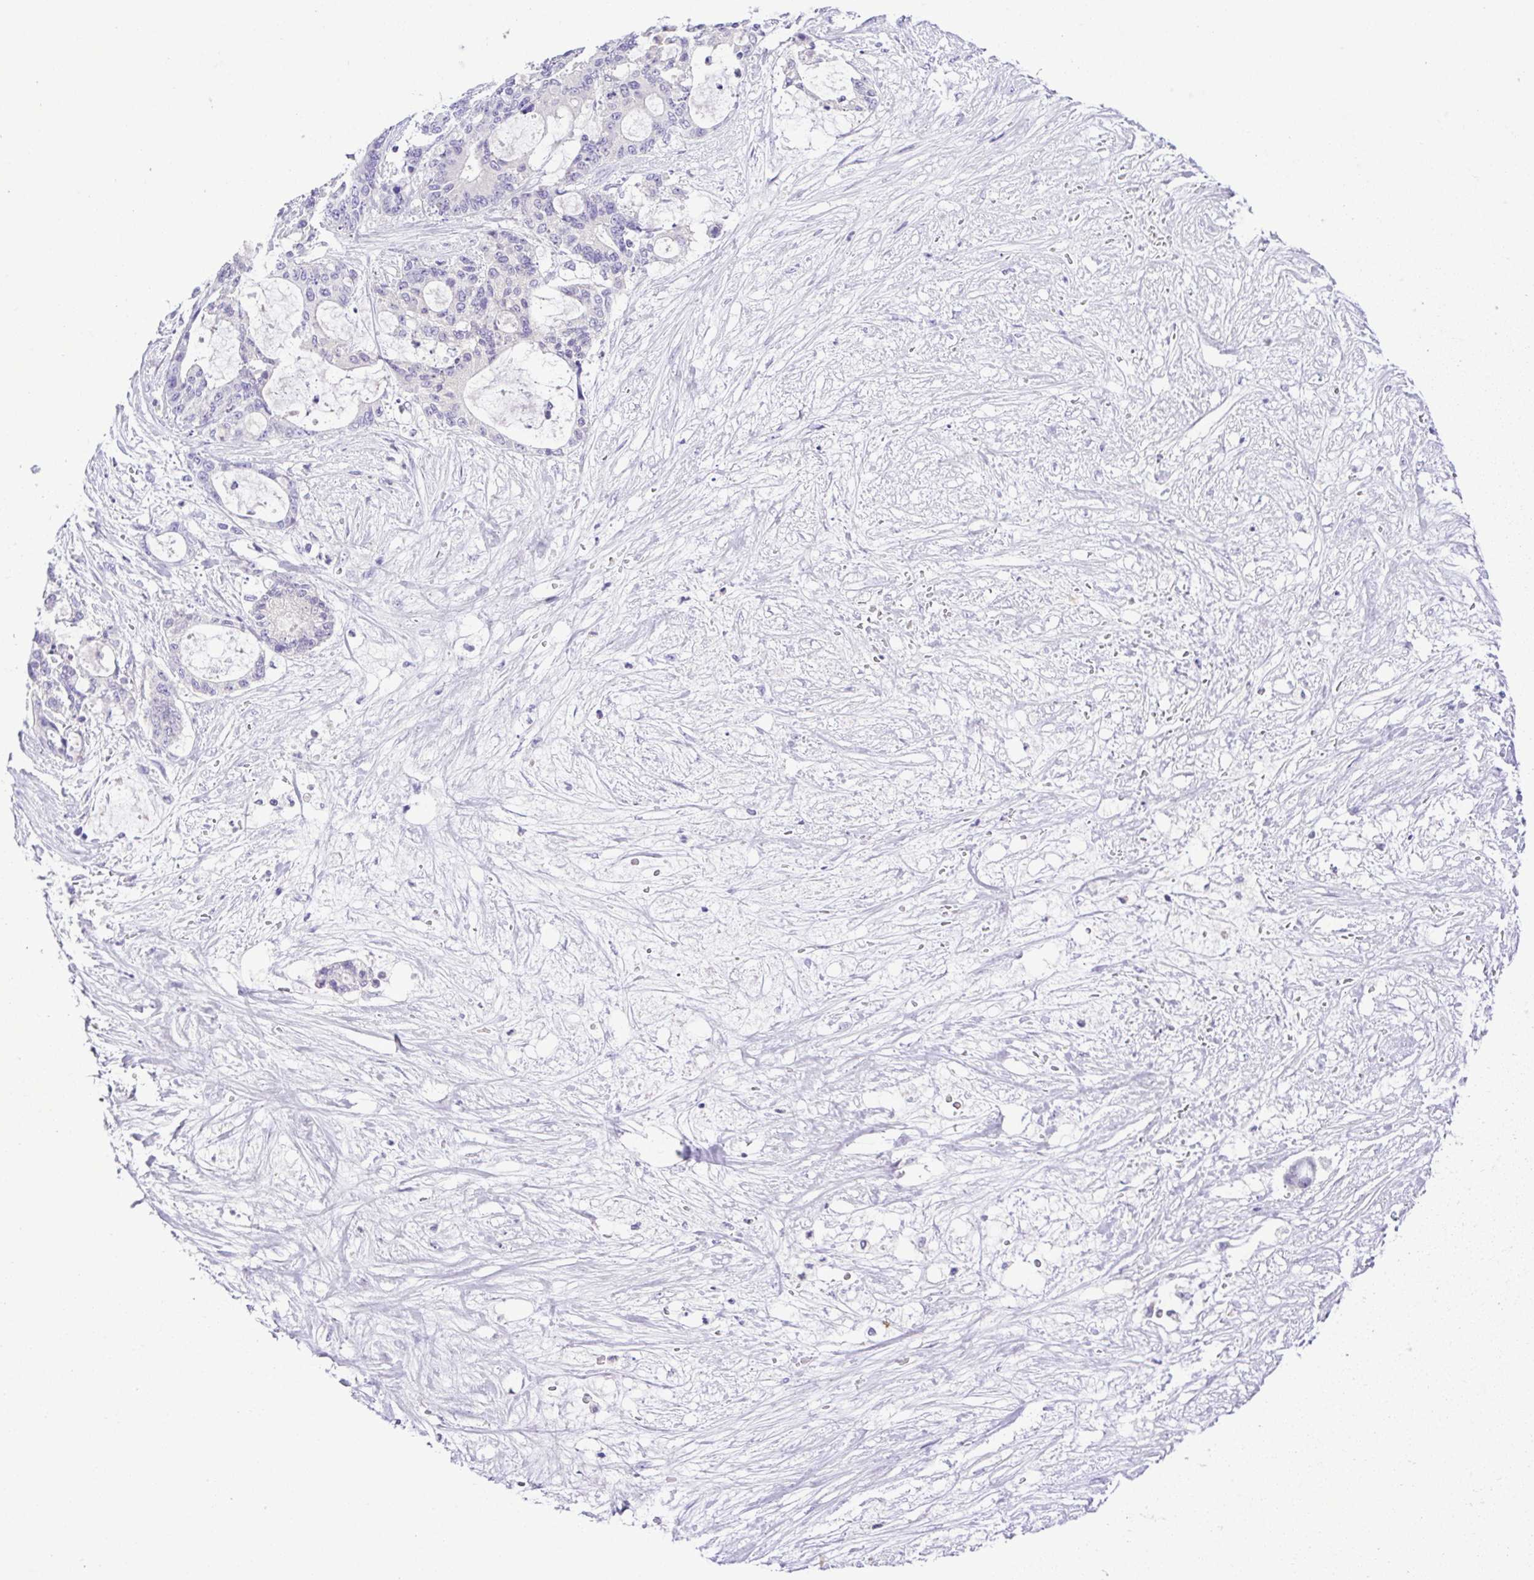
{"staining": {"intensity": "negative", "quantity": "none", "location": "none"}, "tissue": "liver cancer", "cell_type": "Tumor cells", "image_type": "cancer", "snomed": [{"axis": "morphology", "description": "Normal tissue, NOS"}, {"axis": "morphology", "description": "Cholangiocarcinoma"}, {"axis": "topography", "description": "Liver"}, {"axis": "topography", "description": "Peripheral nerve tissue"}], "caption": "Immunohistochemistry (IHC) photomicrograph of neoplastic tissue: liver cholangiocarcinoma stained with DAB (3,3'-diaminobenzidine) displays no significant protein expression in tumor cells.", "gene": "SYT1", "patient": {"sex": "female", "age": 73}}